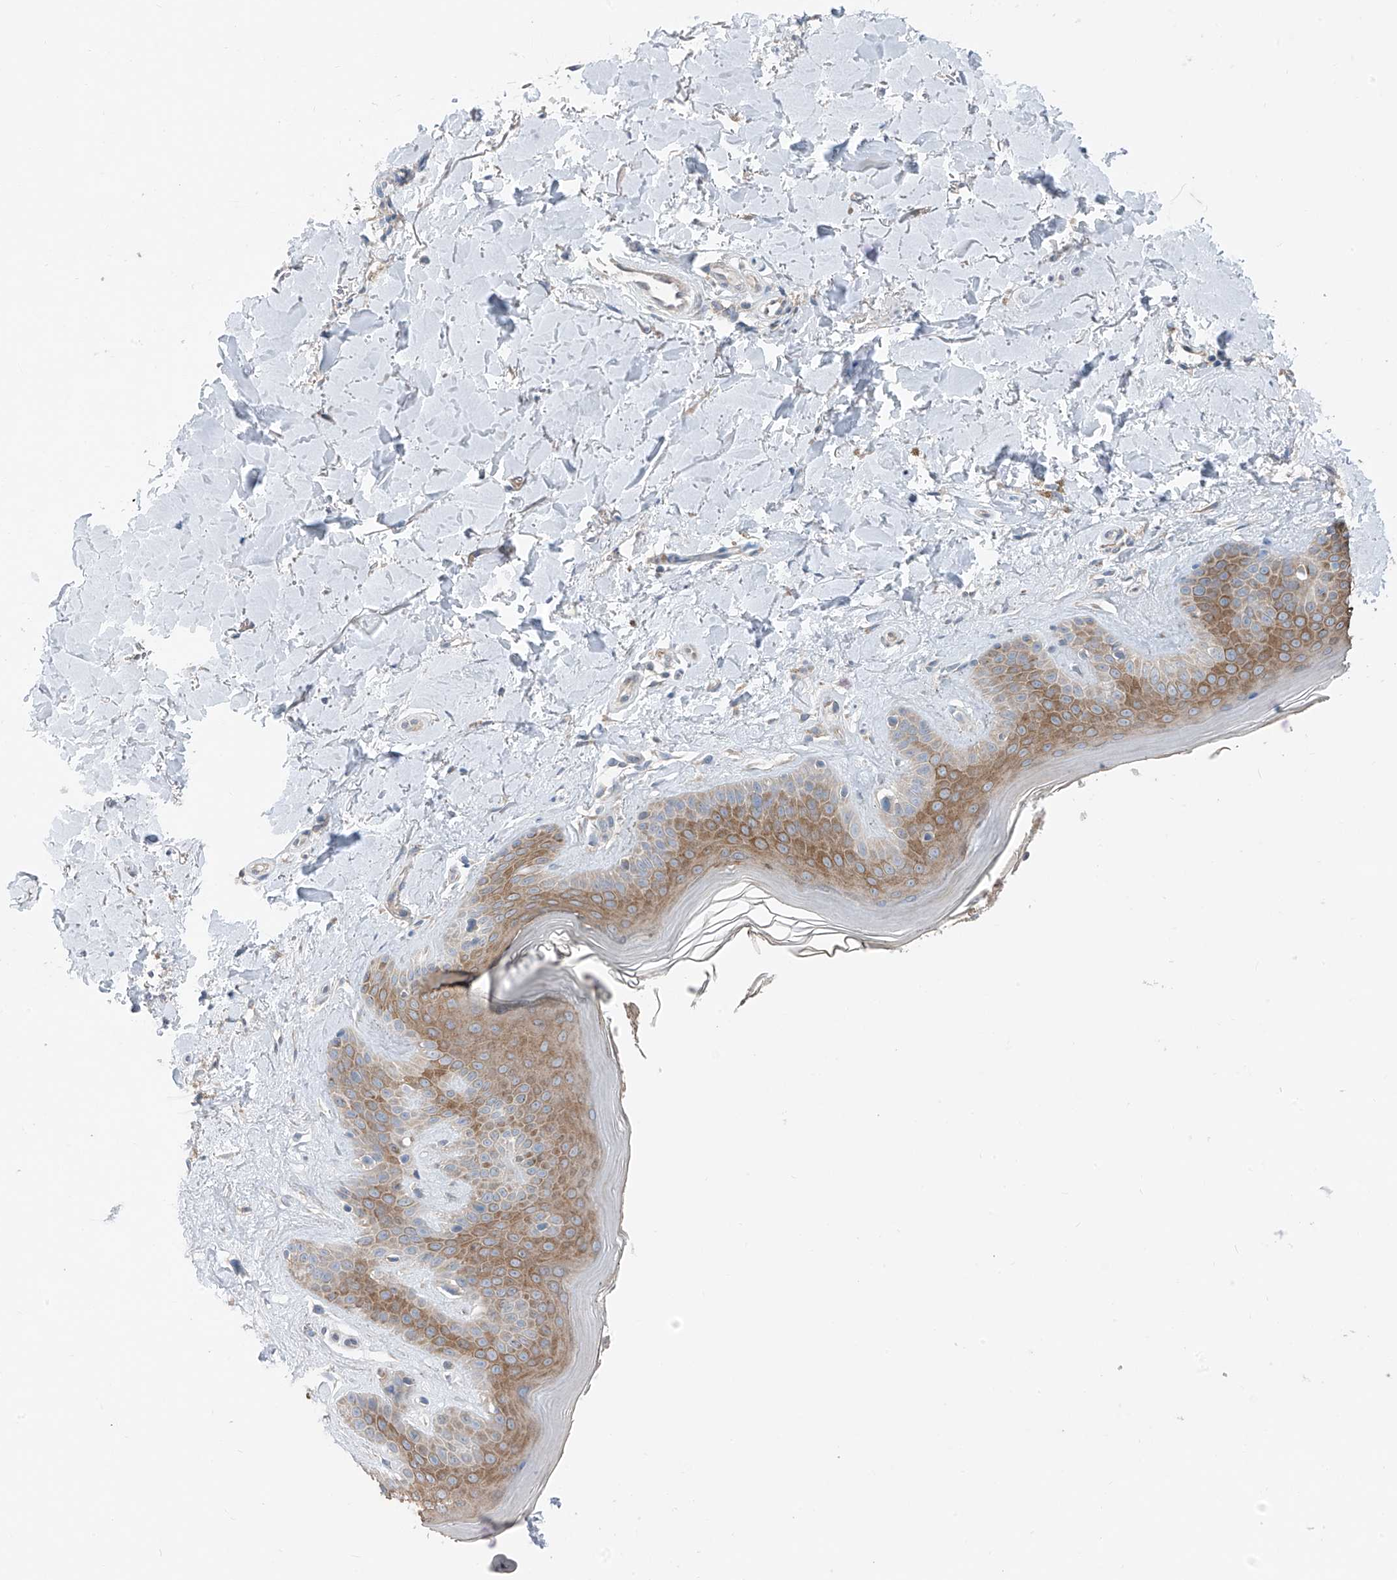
{"staining": {"intensity": "negative", "quantity": "none", "location": "none"}, "tissue": "skin", "cell_type": "Fibroblasts", "image_type": "normal", "snomed": [{"axis": "morphology", "description": "Normal tissue, NOS"}, {"axis": "topography", "description": "Skin"}], "caption": "DAB (3,3'-diaminobenzidine) immunohistochemical staining of benign human skin displays no significant positivity in fibroblasts. (DAB (3,3'-diaminobenzidine) IHC with hematoxylin counter stain).", "gene": "RPL4", "patient": {"sex": "female", "age": 64}}